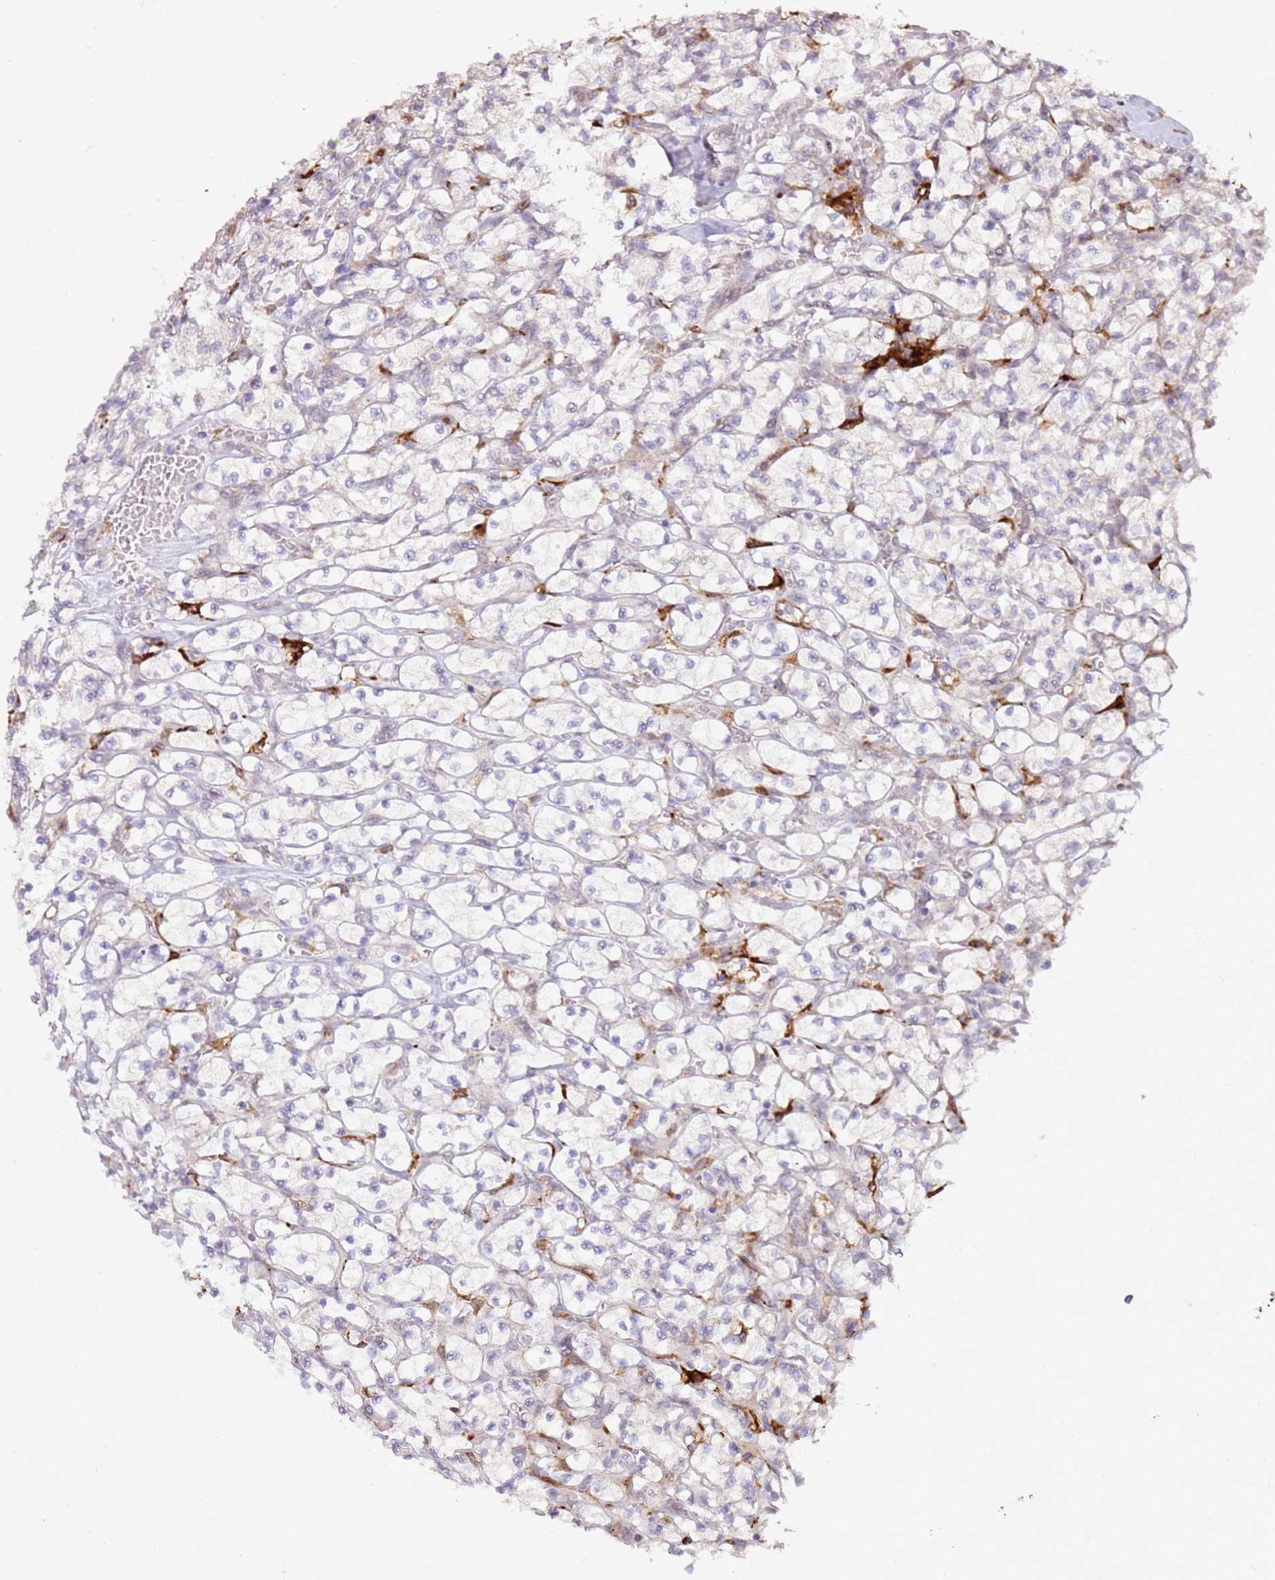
{"staining": {"intensity": "negative", "quantity": "none", "location": "none"}, "tissue": "renal cancer", "cell_type": "Tumor cells", "image_type": "cancer", "snomed": [{"axis": "morphology", "description": "Adenocarcinoma, NOS"}, {"axis": "topography", "description": "Kidney"}], "caption": "DAB (3,3'-diaminobenzidine) immunohistochemical staining of human renal cancer (adenocarcinoma) shows no significant positivity in tumor cells.", "gene": "LGI4", "patient": {"sex": "female", "age": 64}}